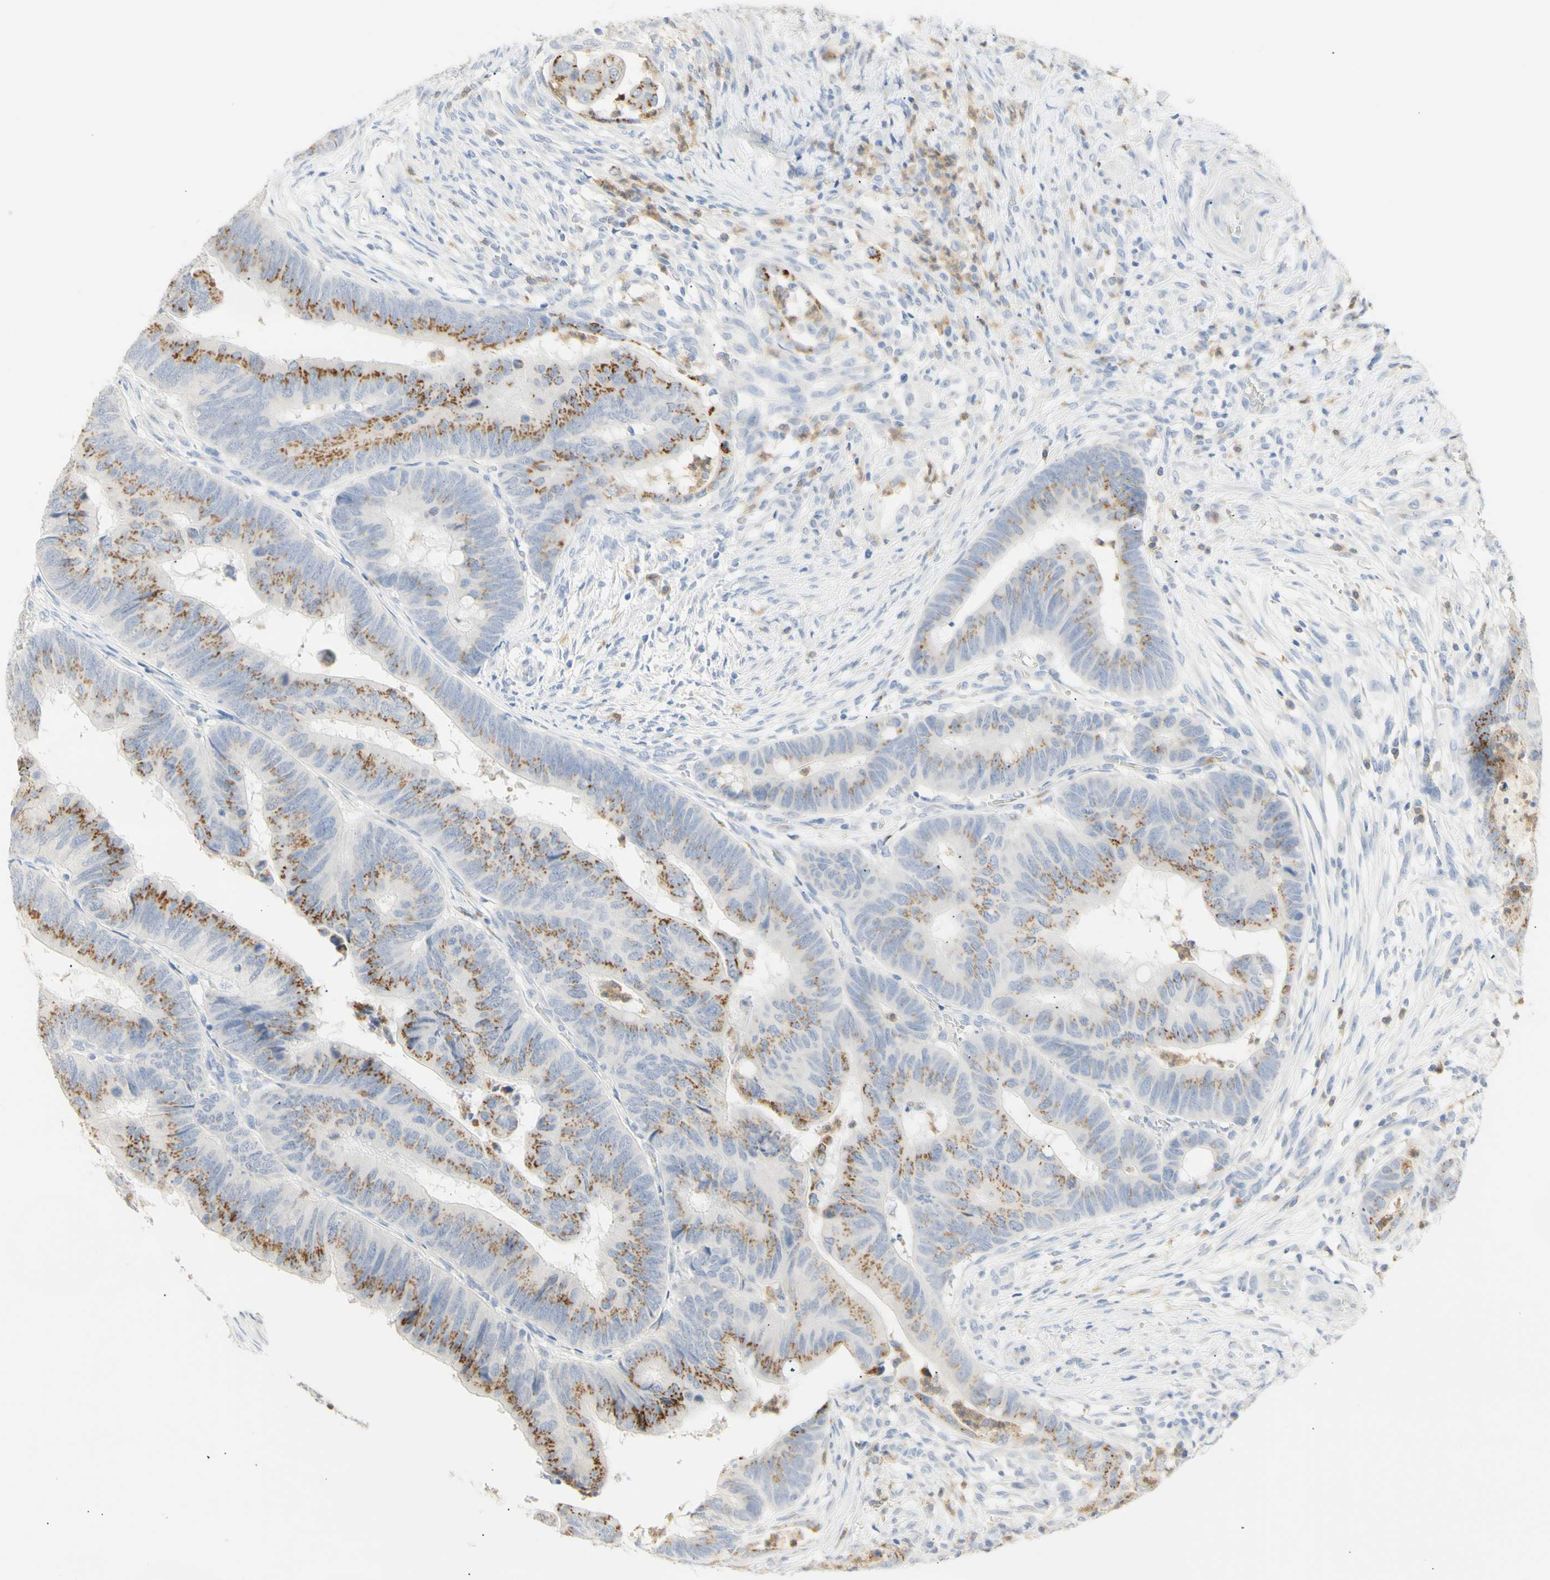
{"staining": {"intensity": "moderate", "quantity": ">75%", "location": "cytoplasmic/membranous"}, "tissue": "colorectal cancer", "cell_type": "Tumor cells", "image_type": "cancer", "snomed": [{"axis": "morphology", "description": "Normal tissue, NOS"}, {"axis": "morphology", "description": "Adenocarcinoma, NOS"}, {"axis": "topography", "description": "Rectum"}, {"axis": "topography", "description": "Peripheral nerve tissue"}], "caption": "Protein expression analysis of human colorectal adenocarcinoma reveals moderate cytoplasmic/membranous expression in approximately >75% of tumor cells.", "gene": "B4GALNT3", "patient": {"sex": "male", "age": 92}}